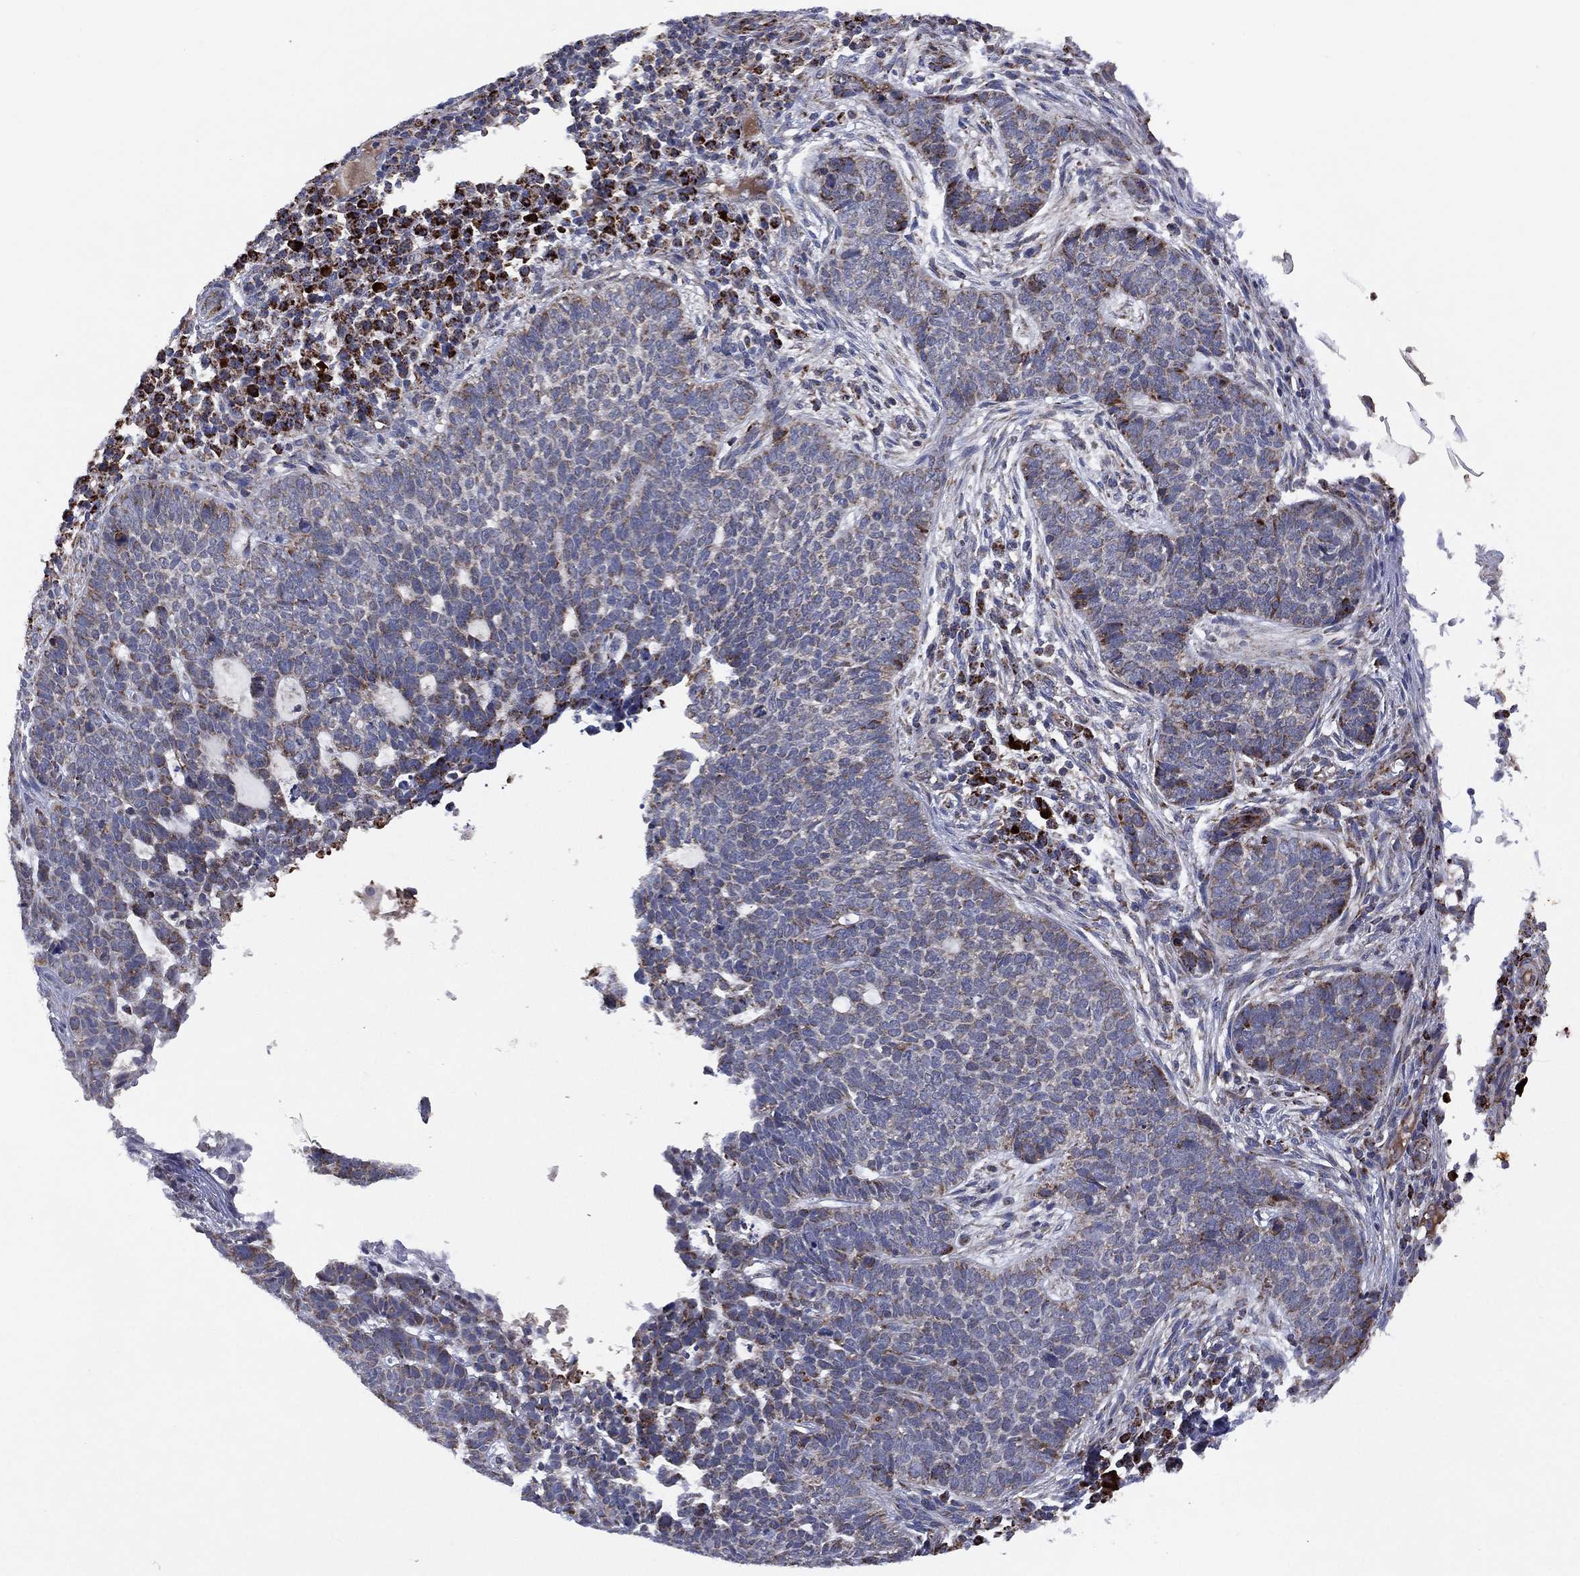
{"staining": {"intensity": "moderate", "quantity": "25%-75%", "location": "cytoplasmic/membranous"}, "tissue": "skin cancer", "cell_type": "Tumor cells", "image_type": "cancer", "snomed": [{"axis": "morphology", "description": "Basal cell carcinoma"}, {"axis": "topography", "description": "Skin"}], "caption": "Basal cell carcinoma (skin) stained with a brown dye reveals moderate cytoplasmic/membranous positive positivity in about 25%-75% of tumor cells.", "gene": "PPP2R5A", "patient": {"sex": "female", "age": 69}}